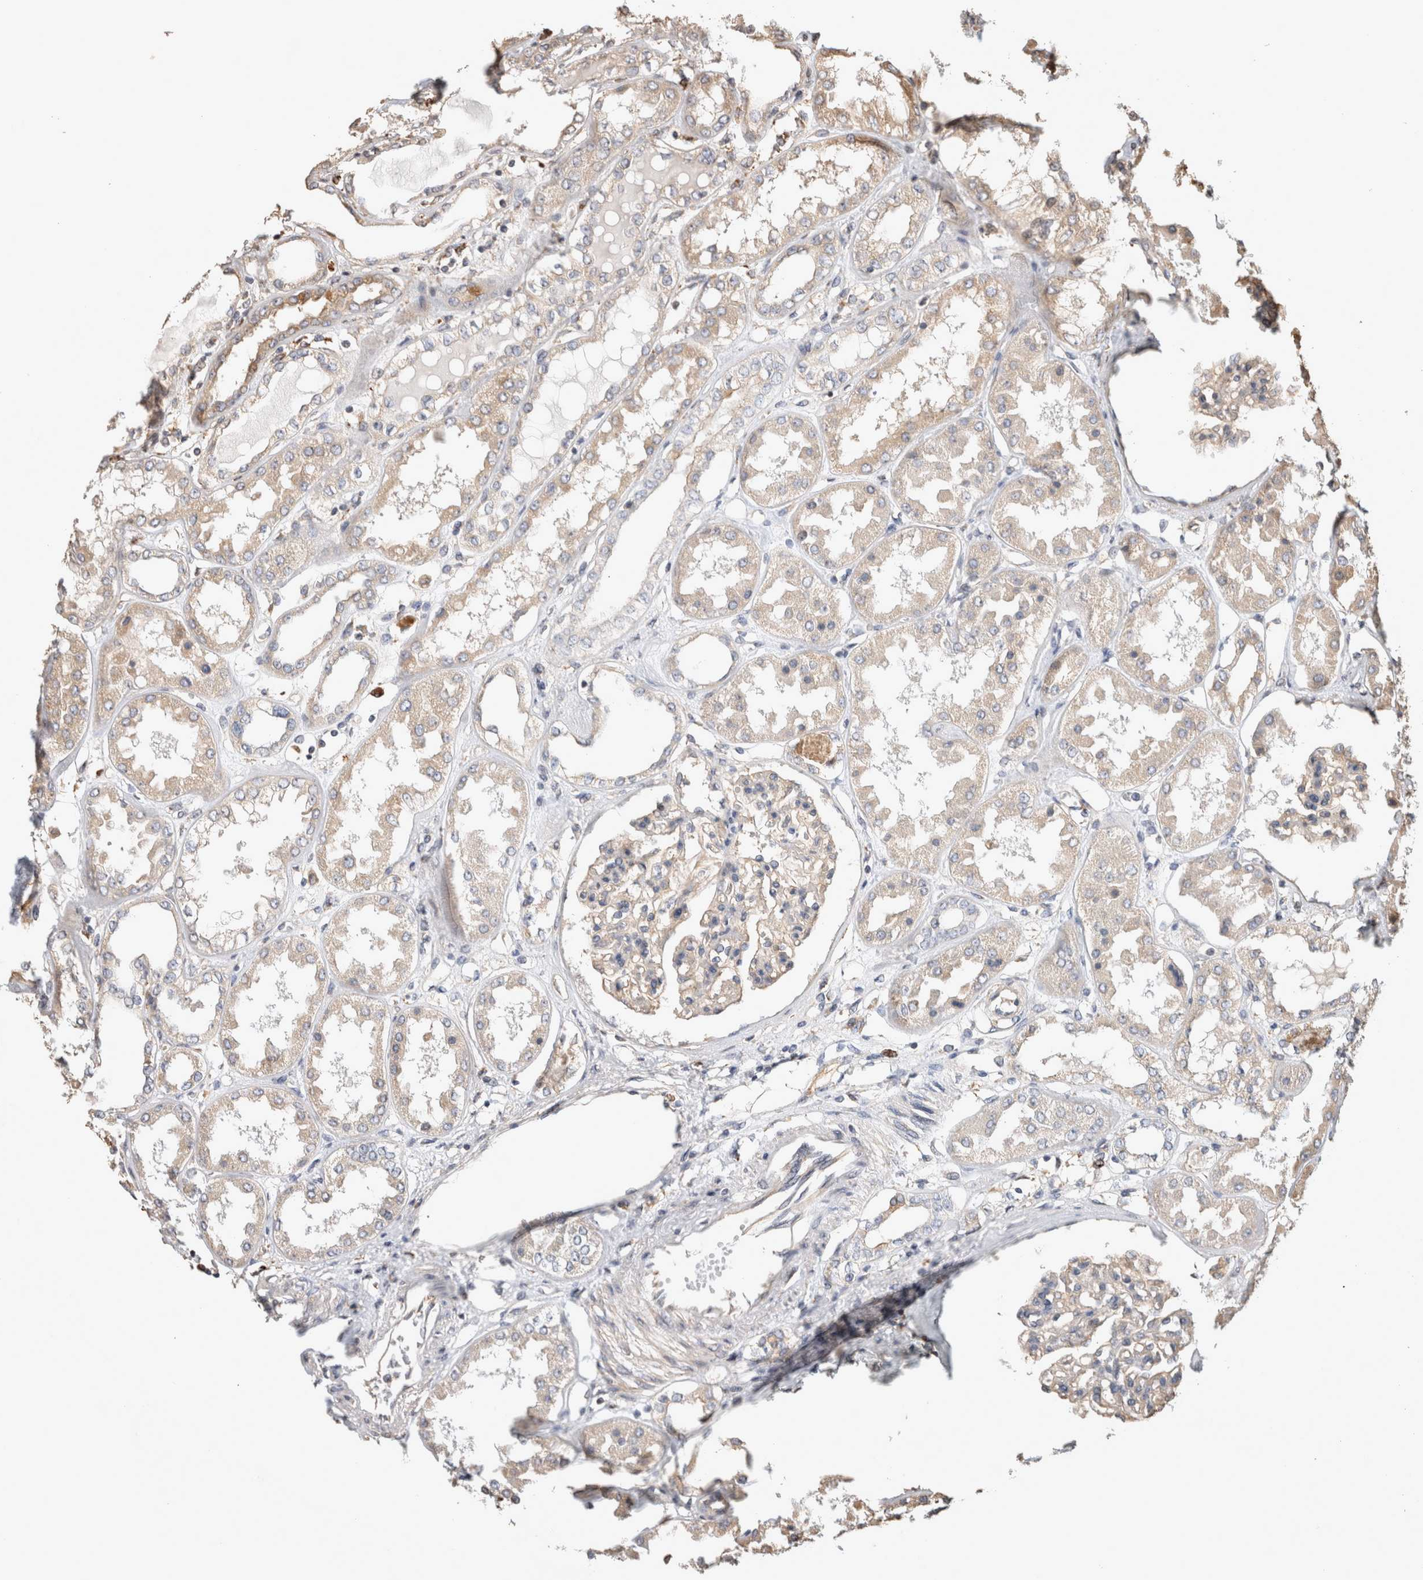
{"staining": {"intensity": "moderate", "quantity": "<25%", "location": "cytoplasmic/membranous"}, "tissue": "kidney", "cell_type": "Cells in glomeruli", "image_type": "normal", "snomed": [{"axis": "morphology", "description": "Normal tissue, NOS"}, {"axis": "topography", "description": "Kidney"}], "caption": "Immunohistochemistry (IHC) staining of unremarkable kidney, which shows low levels of moderate cytoplasmic/membranous positivity in about <25% of cells in glomeruli indicating moderate cytoplasmic/membranous protein expression. The staining was performed using DAB (brown) for protein detection and nuclei were counterstained in hematoxylin (blue).", "gene": "CLIP1", "patient": {"sex": "female", "age": 56}}